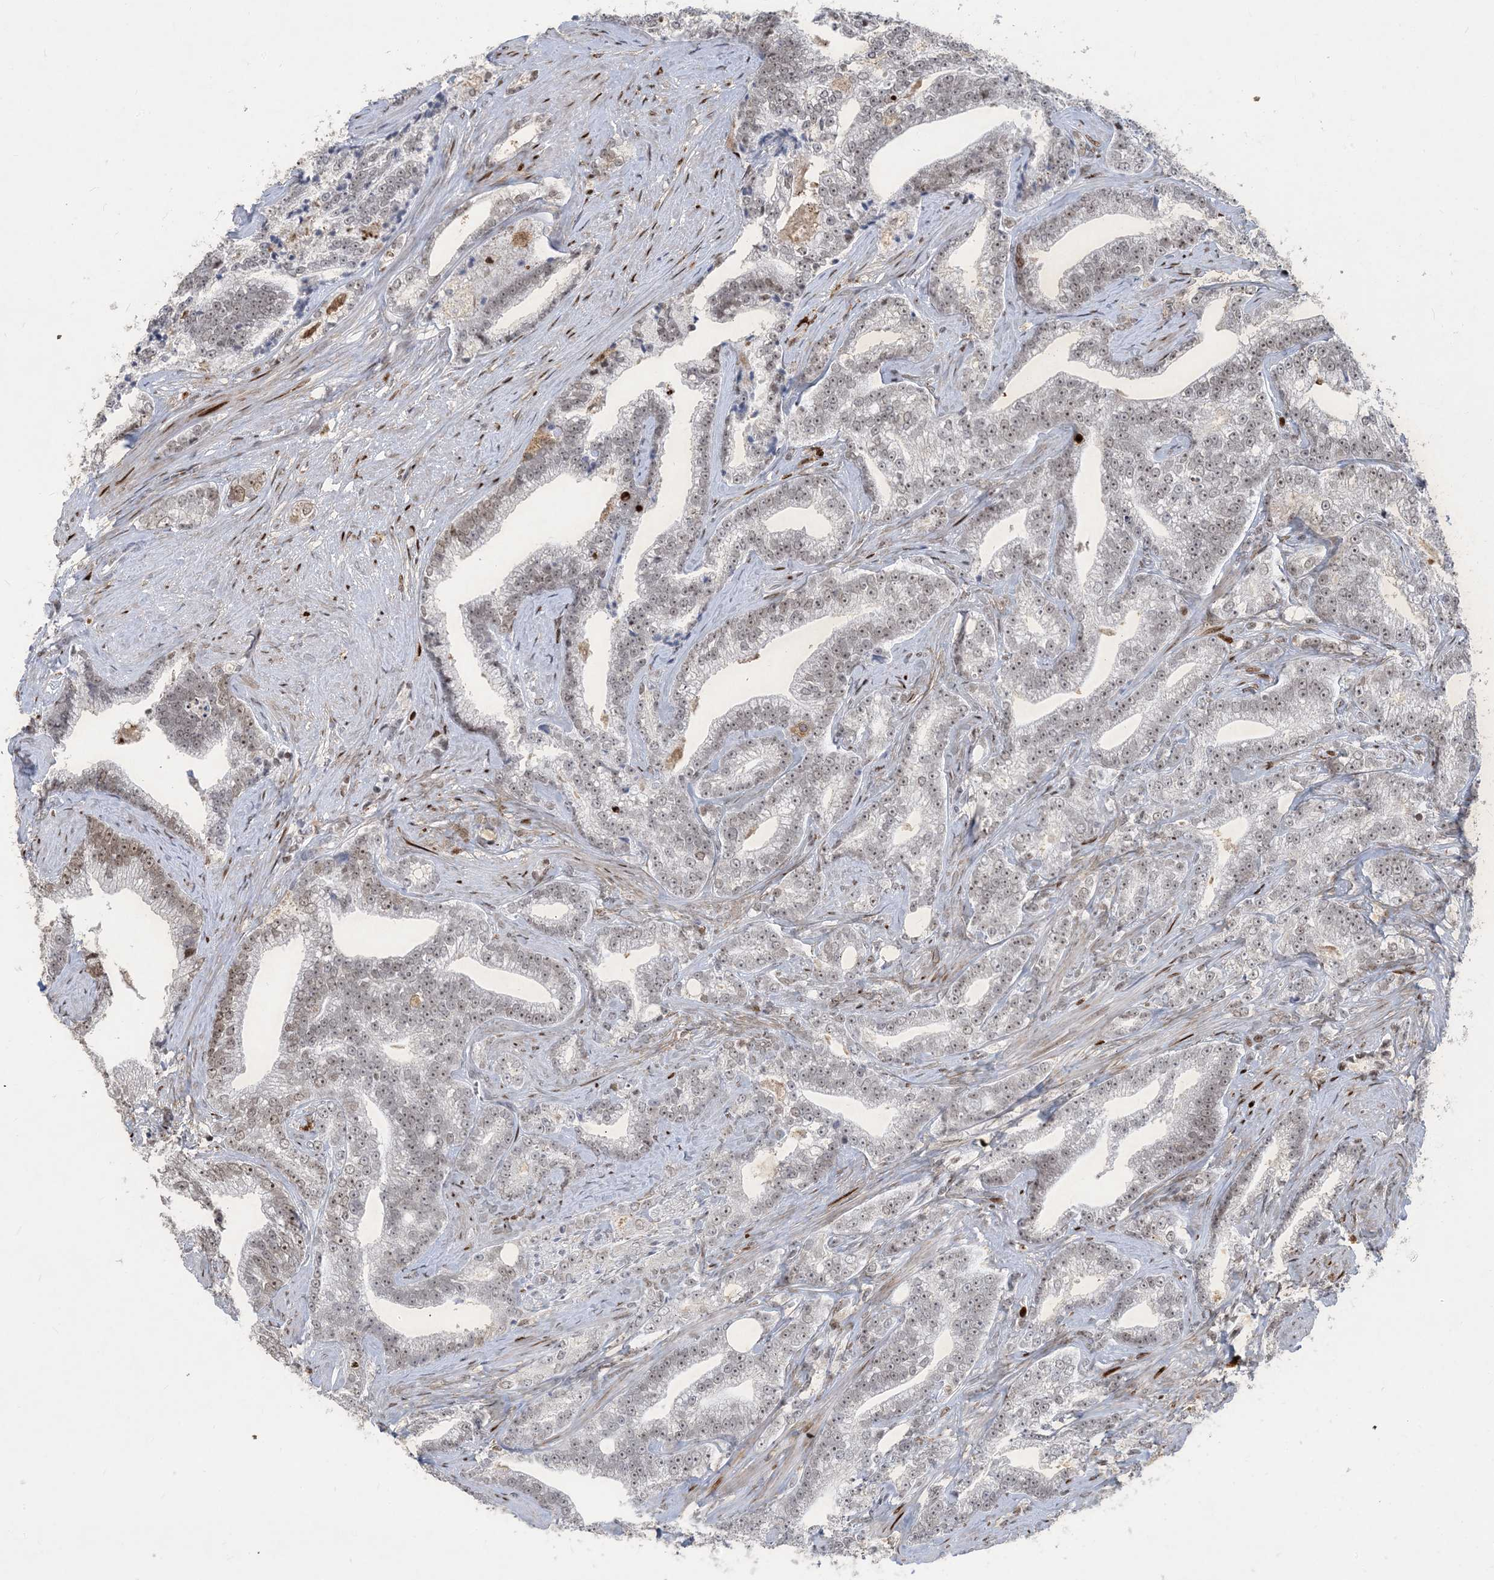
{"staining": {"intensity": "weak", "quantity": "<25%", "location": "nuclear"}, "tissue": "prostate cancer", "cell_type": "Tumor cells", "image_type": "cancer", "snomed": [{"axis": "morphology", "description": "Adenocarcinoma, High grade"}, {"axis": "topography", "description": "Prostate and seminal vesicle, NOS"}], "caption": "Immunohistochemistry micrograph of neoplastic tissue: human prostate cancer (adenocarcinoma (high-grade)) stained with DAB (3,3'-diaminobenzidine) demonstrates no significant protein expression in tumor cells. The staining was performed using DAB to visualize the protein expression in brown, while the nuclei were stained in blue with hematoxylin (Magnification: 20x).", "gene": "SLC25A53", "patient": {"sex": "male", "age": 67}}